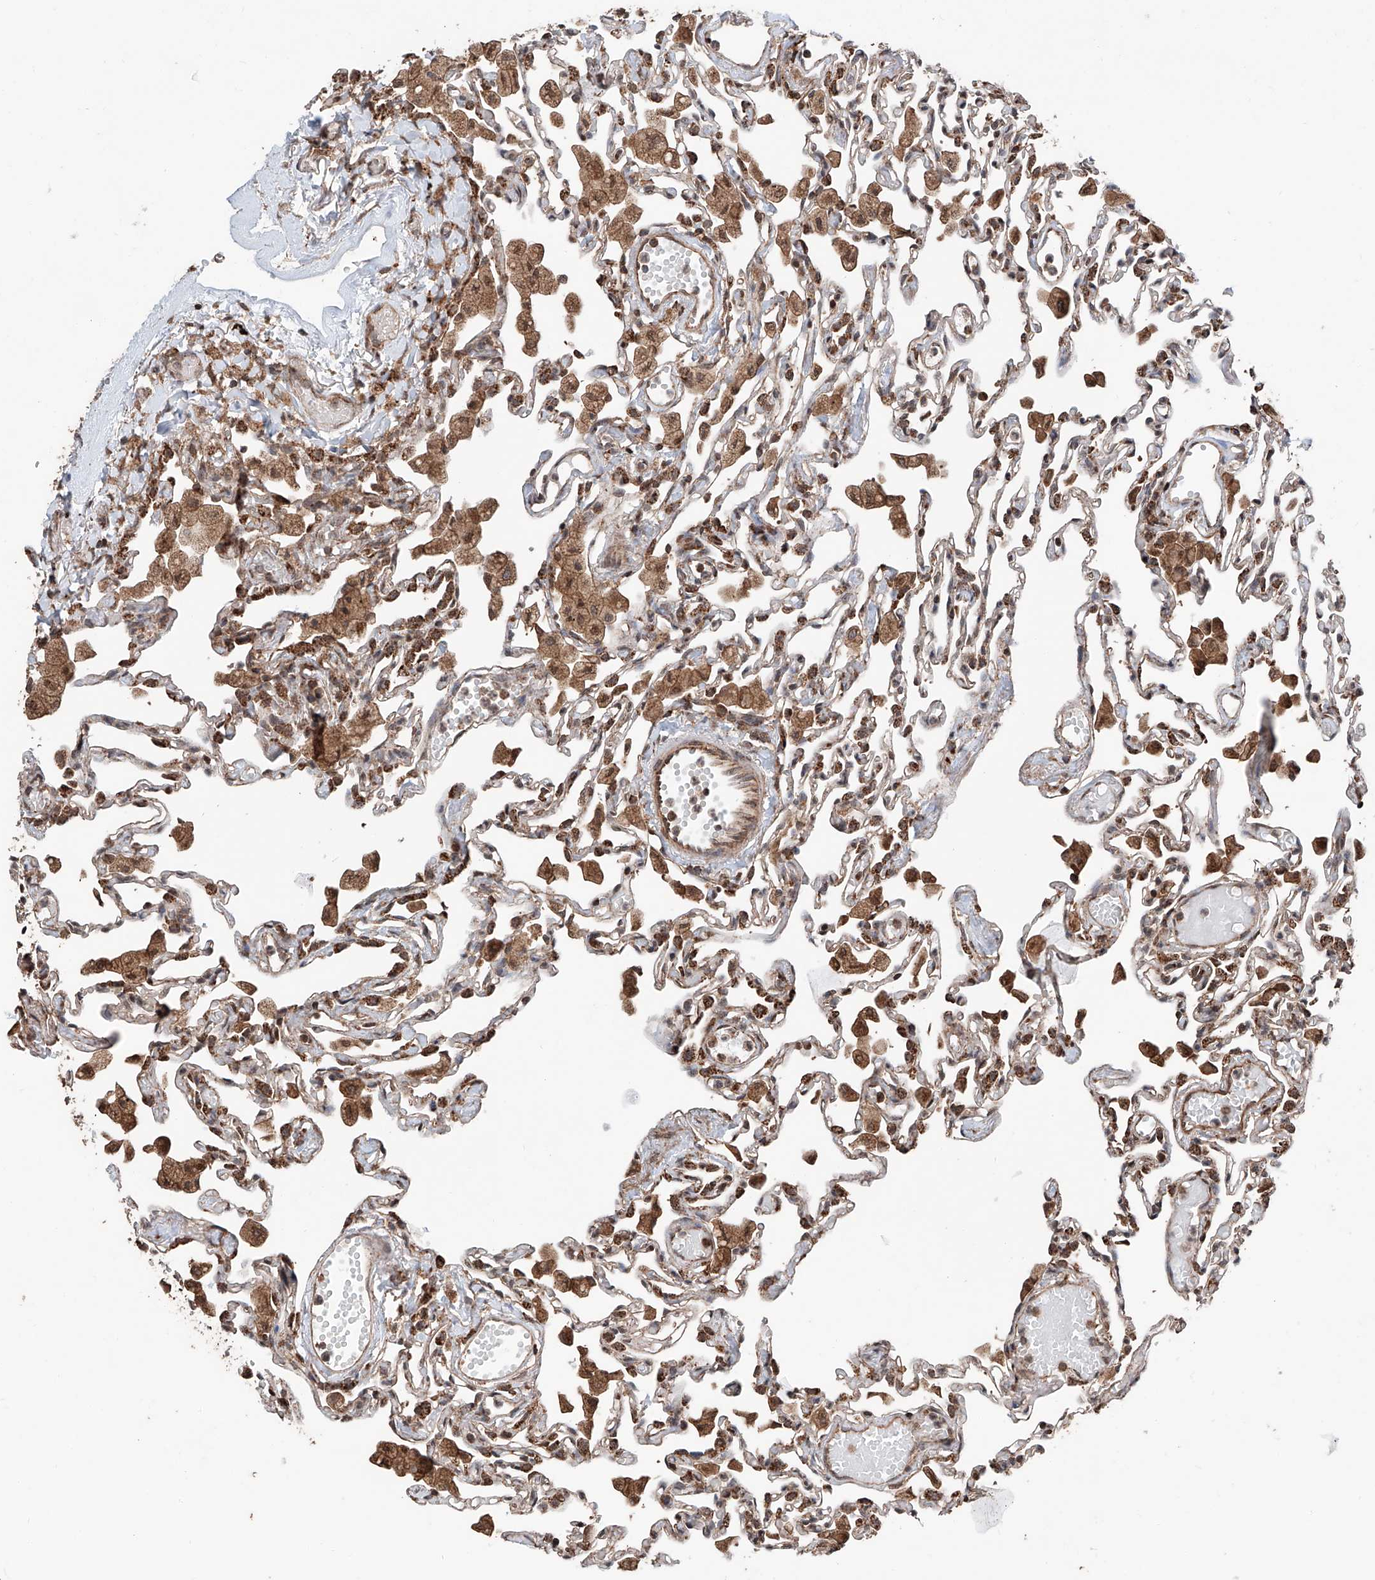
{"staining": {"intensity": "moderate", "quantity": "25%-75%", "location": "cytoplasmic/membranous,nuclear"}, "tissue": "lung", "cell_type": "Alveolar cells", "image_type": "normal", "snomed": [{"axis": "morphology", "description": "Normal tissue, NOS"}, {"axis": "topography", "description": "Bronchus"}, {"axis": "topography", "description": "Lung"}], "caption": "A brown stain highlights moderate cytoplasmic/membranous,nuclear staining of a protein in alveolar cells of unremarkable lung. Nuclei are stained in blue.", "gene": "ZNF445", "patient": {"sex": "female", "age": 49}}